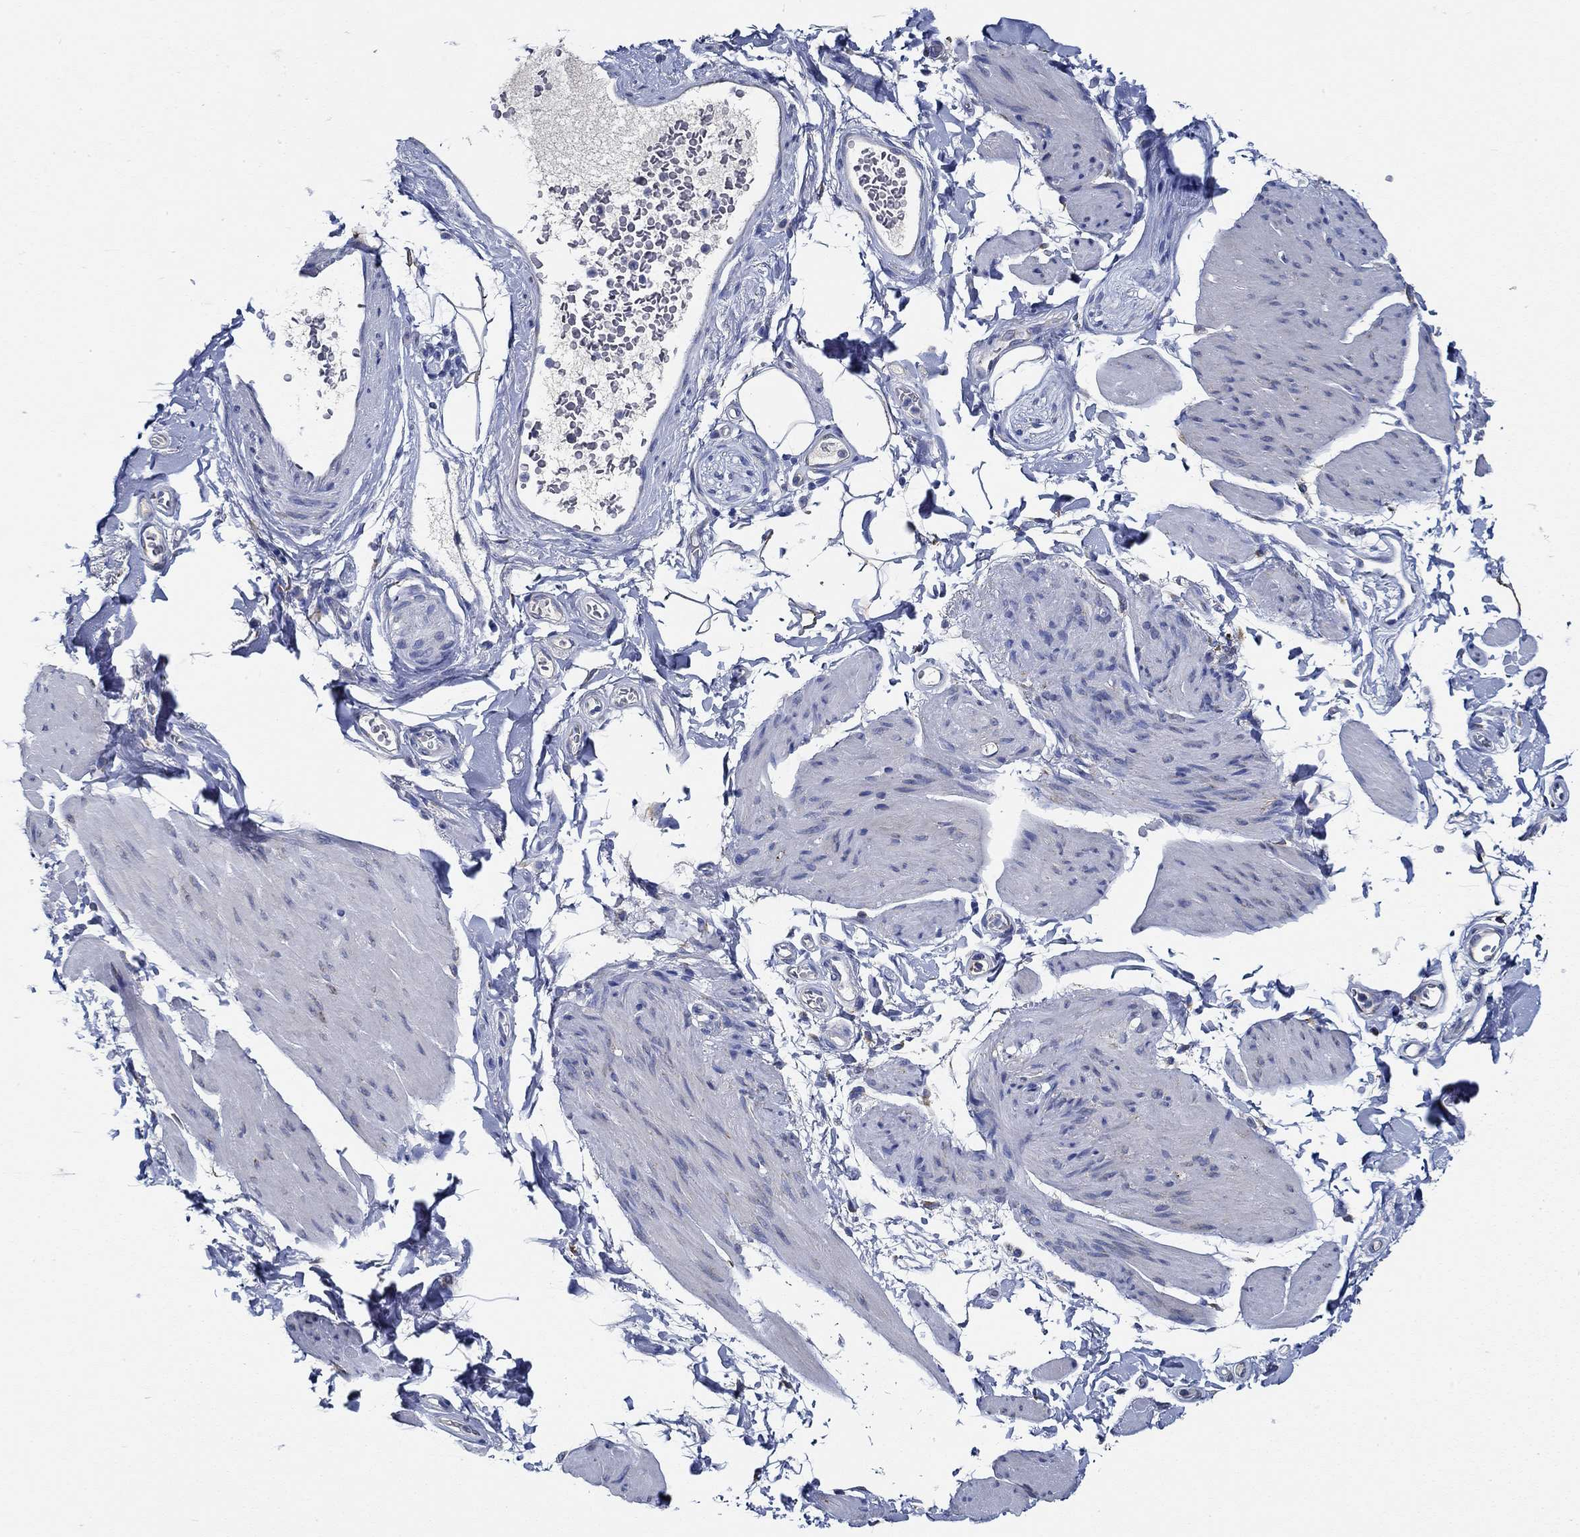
{"staining": {"intensity": "negative", "quantity": "none", "location": "none"}, "tissue": "smooth muscle", "cell_type": "Smooth muscle cells", "image_type": "normal", "snomed": [{"axis": "morphology", "description": "Normal tissue, NOS"}, {"axis": "topography", "description": "Adipose tissue"}, {"axis": "topography", "description": "Smooth muscle"}, {"axis": "topography", "description": "Peripheral nerve tissue"}], "caption": "Photomicrograph shows no significant protein expression in smooth muscle cells of benign smooth muscle. (DAB IHC visualized using brightfield microscopy, high magnification).", "gene": "HECW2", "patient": {"sex": "male", "age": 83}}